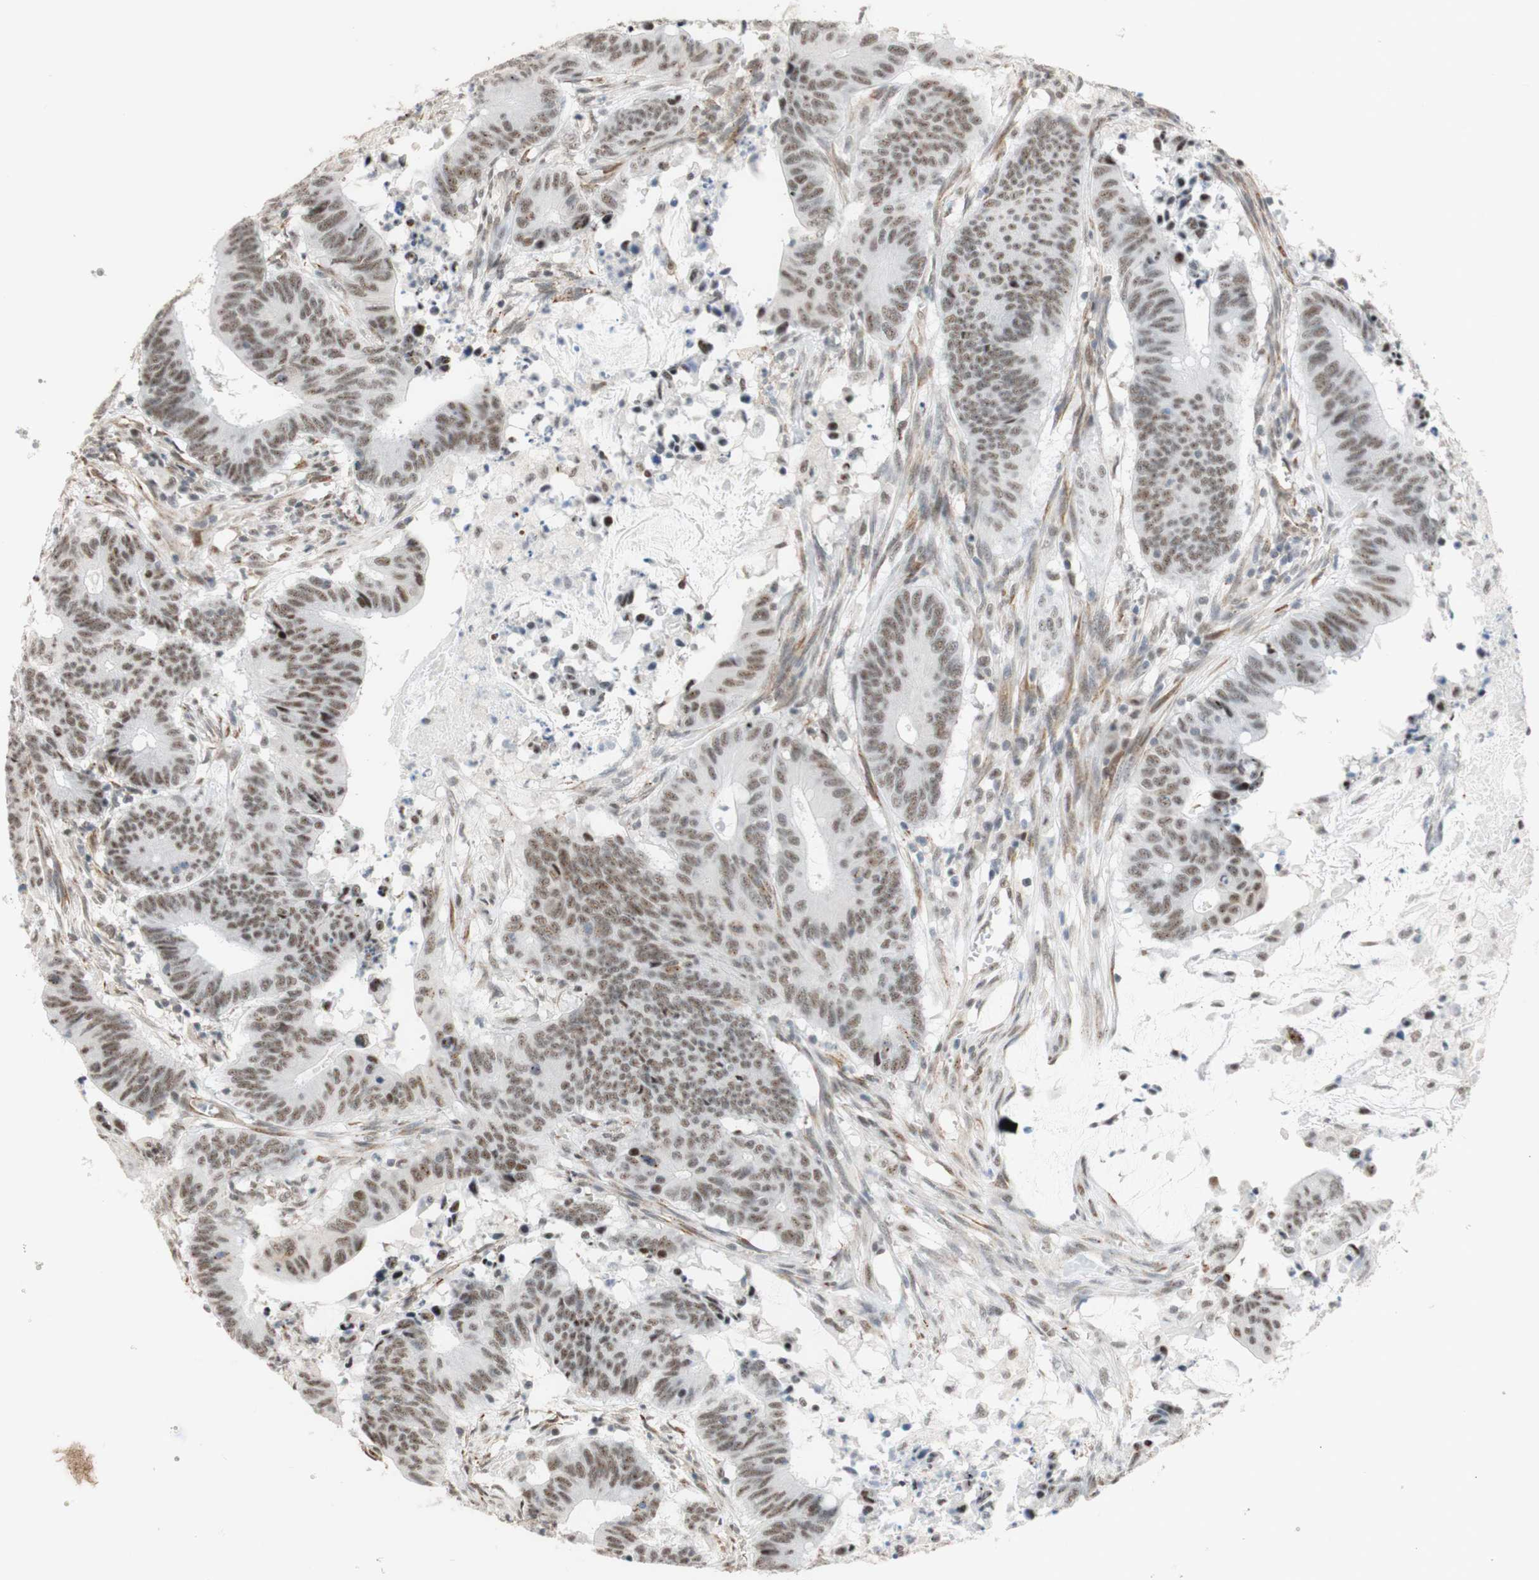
{"staining": {"intensity": "moderate", "quantity": ">75%", "location": "nuclear"}, "tissue": "colorectal cancer", "cell_type": "Tumor cells", "image_type": "cancer", "snomed": [{"axis": "morphology", "description": "Adenocarcinoma, NOS"}, {"axis": "topography", "description": "Colon"}], "caption": "Immunohistochemical staining of human adenocarcinoma (colorectal) displays medium levels of moderate nuclear positivity in approximately >75% of tumor cells. (DAB (3,3'-diaminobenzidine) IHC with brightfield microscopy, high magnification).", "gene": "SAP18", "patient": {"sex": "male", "age": 45}}